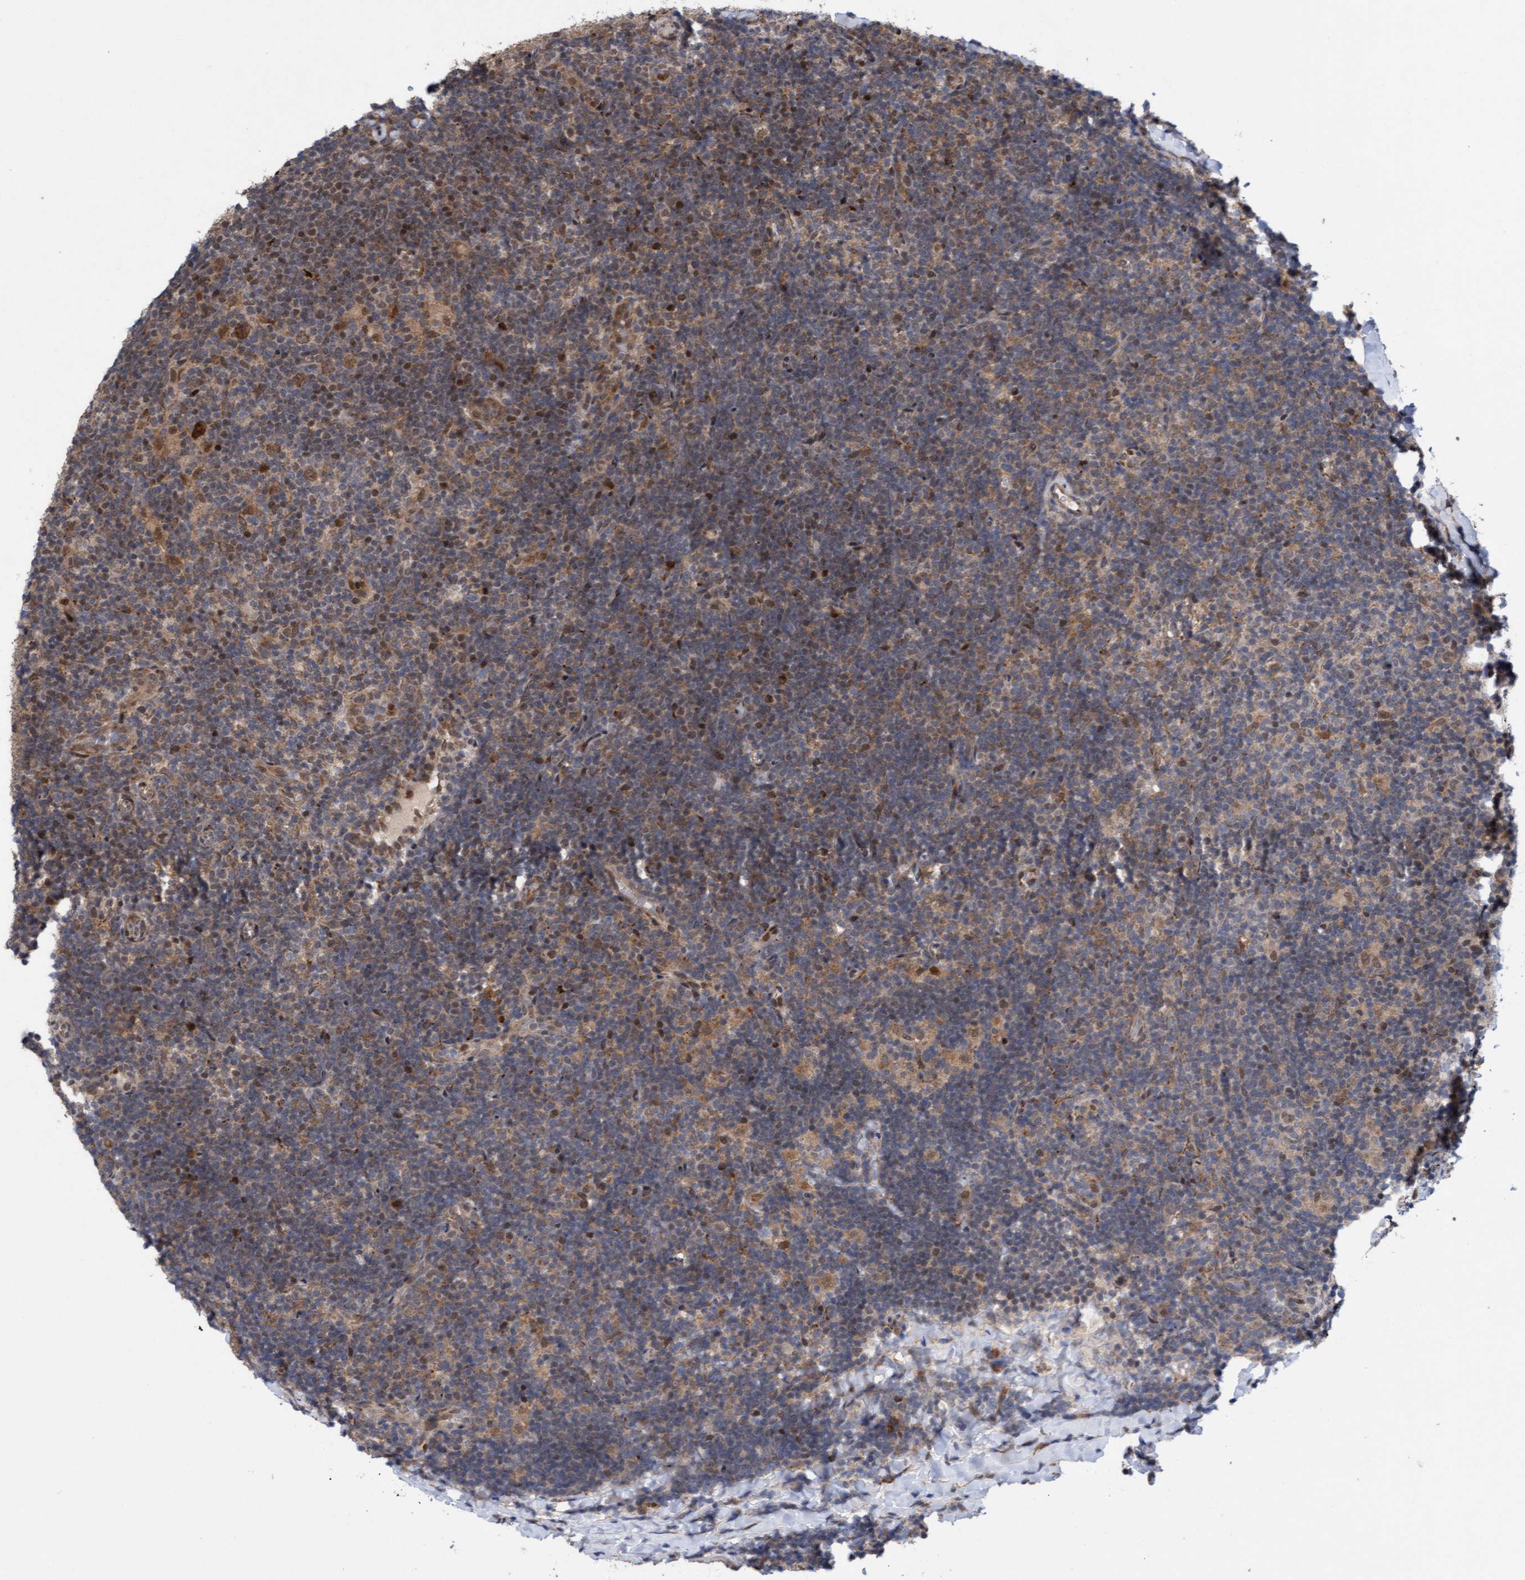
{"staining": {"intensity": "moderate", "quantity": ">75%", "location": "cytoplasmic/membranous,nuclear"}, "tissue": "lymphoma", "cell_type": "Tumor cells", "image_type": "cancer", "snomed": [{"axis": "morphology", "description": "Hodgkin's disease, NOS"}, {"axis": "topography", "description": "Lymph node"}], "caption": "Immunohistochemistry (IHC) histopathology image of neoplastic tissue: human Hodgkin's disease stained using immunohistochemistry demonstrates medium levels of moderate protein expression localized specifically in the cytoplasmic/membranous and nuclear of tumor cells, appearing as a cytoplasmic/membranous and nuclear brown color.", "gene": "TANC2", "patient": {"sex": "female", "age": 57}}